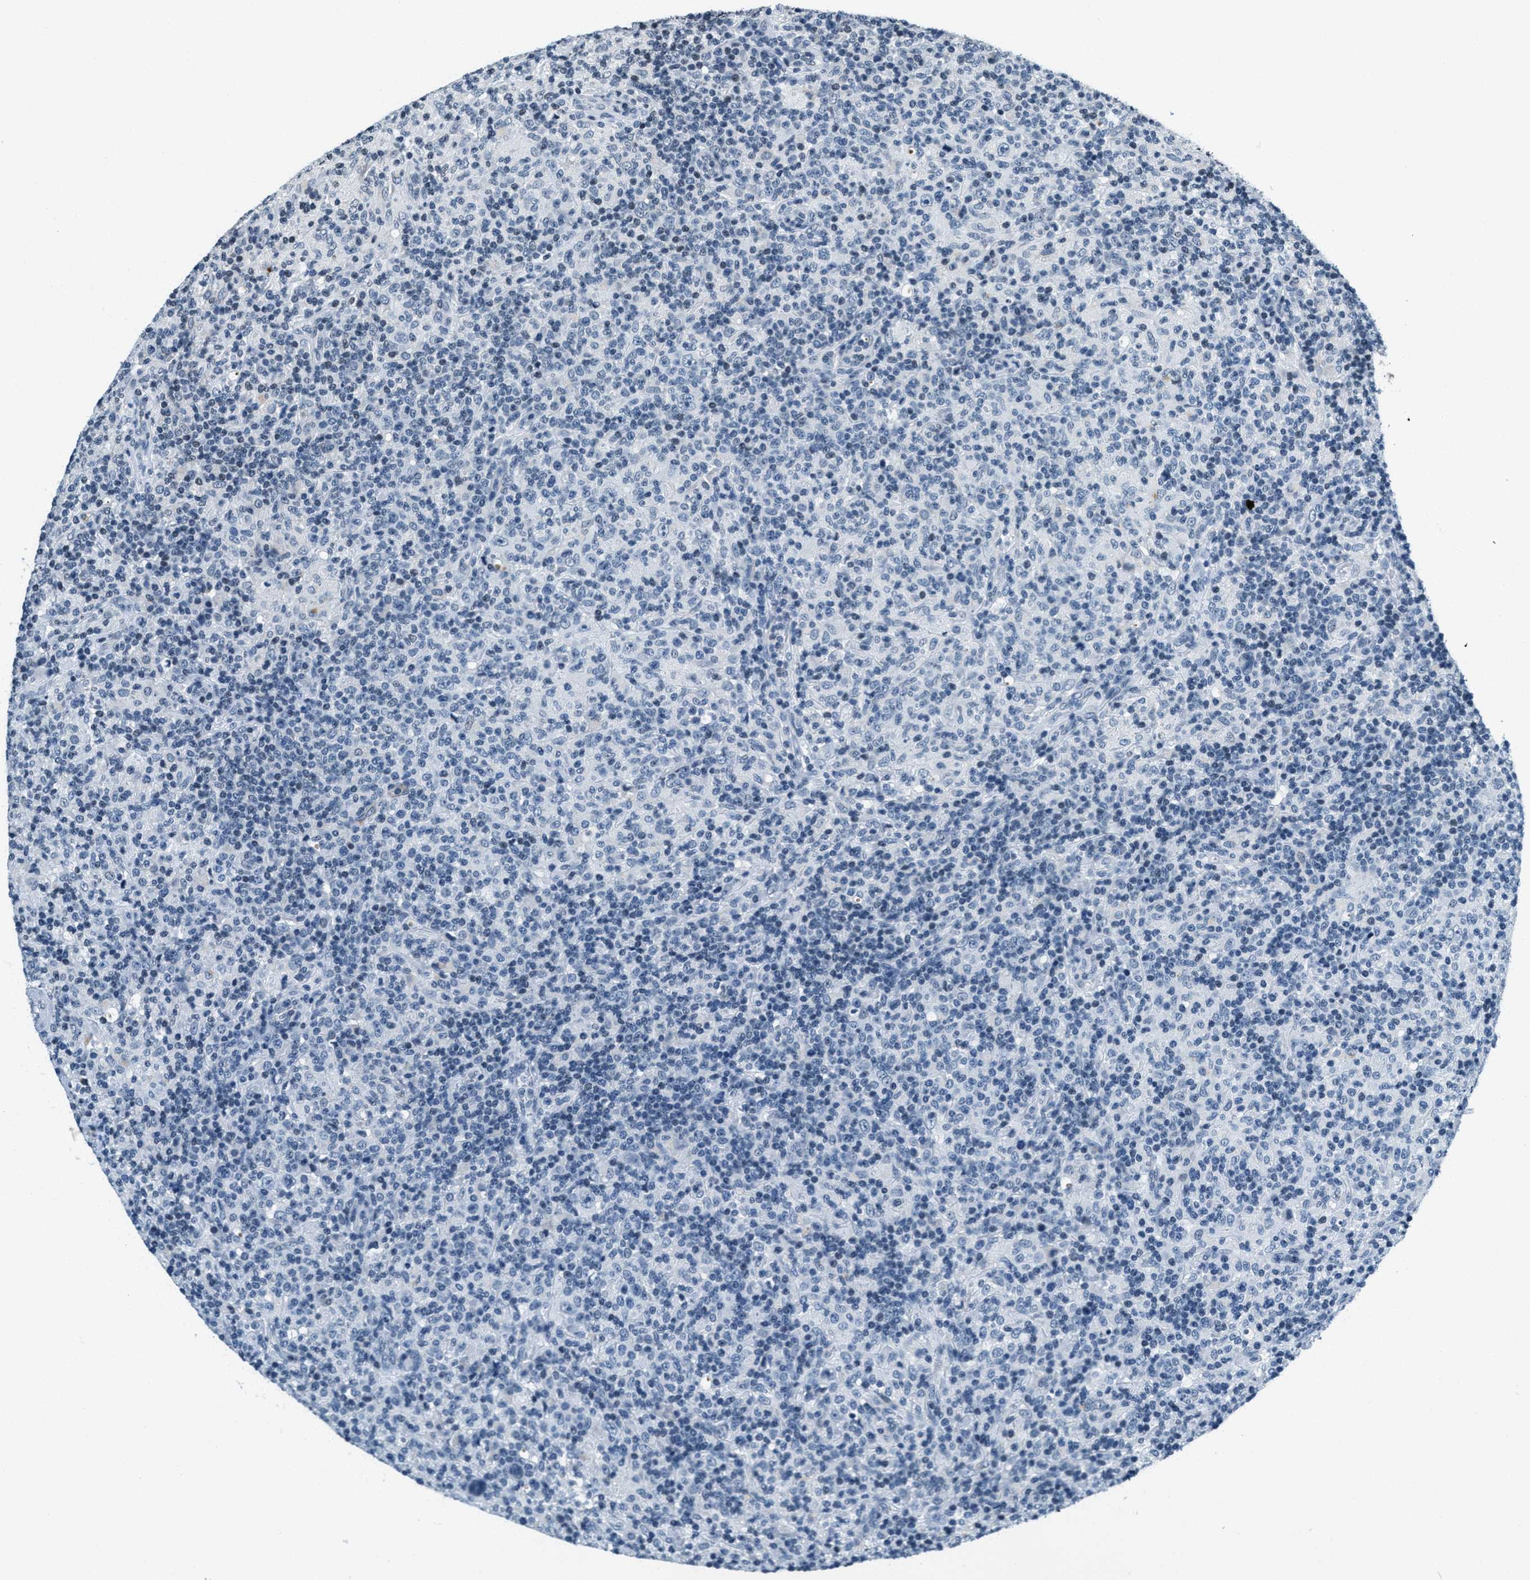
{"staining": {"intensity": "negative", "quantity": "none", "location": "none"}, "tissue": "lymphoma", "cell_type": "Tumor cells", "image_type": "cancer", "snomed": [{"axis": "morphology", "description": "Hodgkin's disease, NOS"}, {"axis": "topography", "description": "Lymph node"}], "caption": "An immunohistochemistry histopathology image of lymphoma is shown. There is no staining in tumor cells of lymphoma.", "gene": "CA4", "patient": {"sex": "male", "age": 70}}